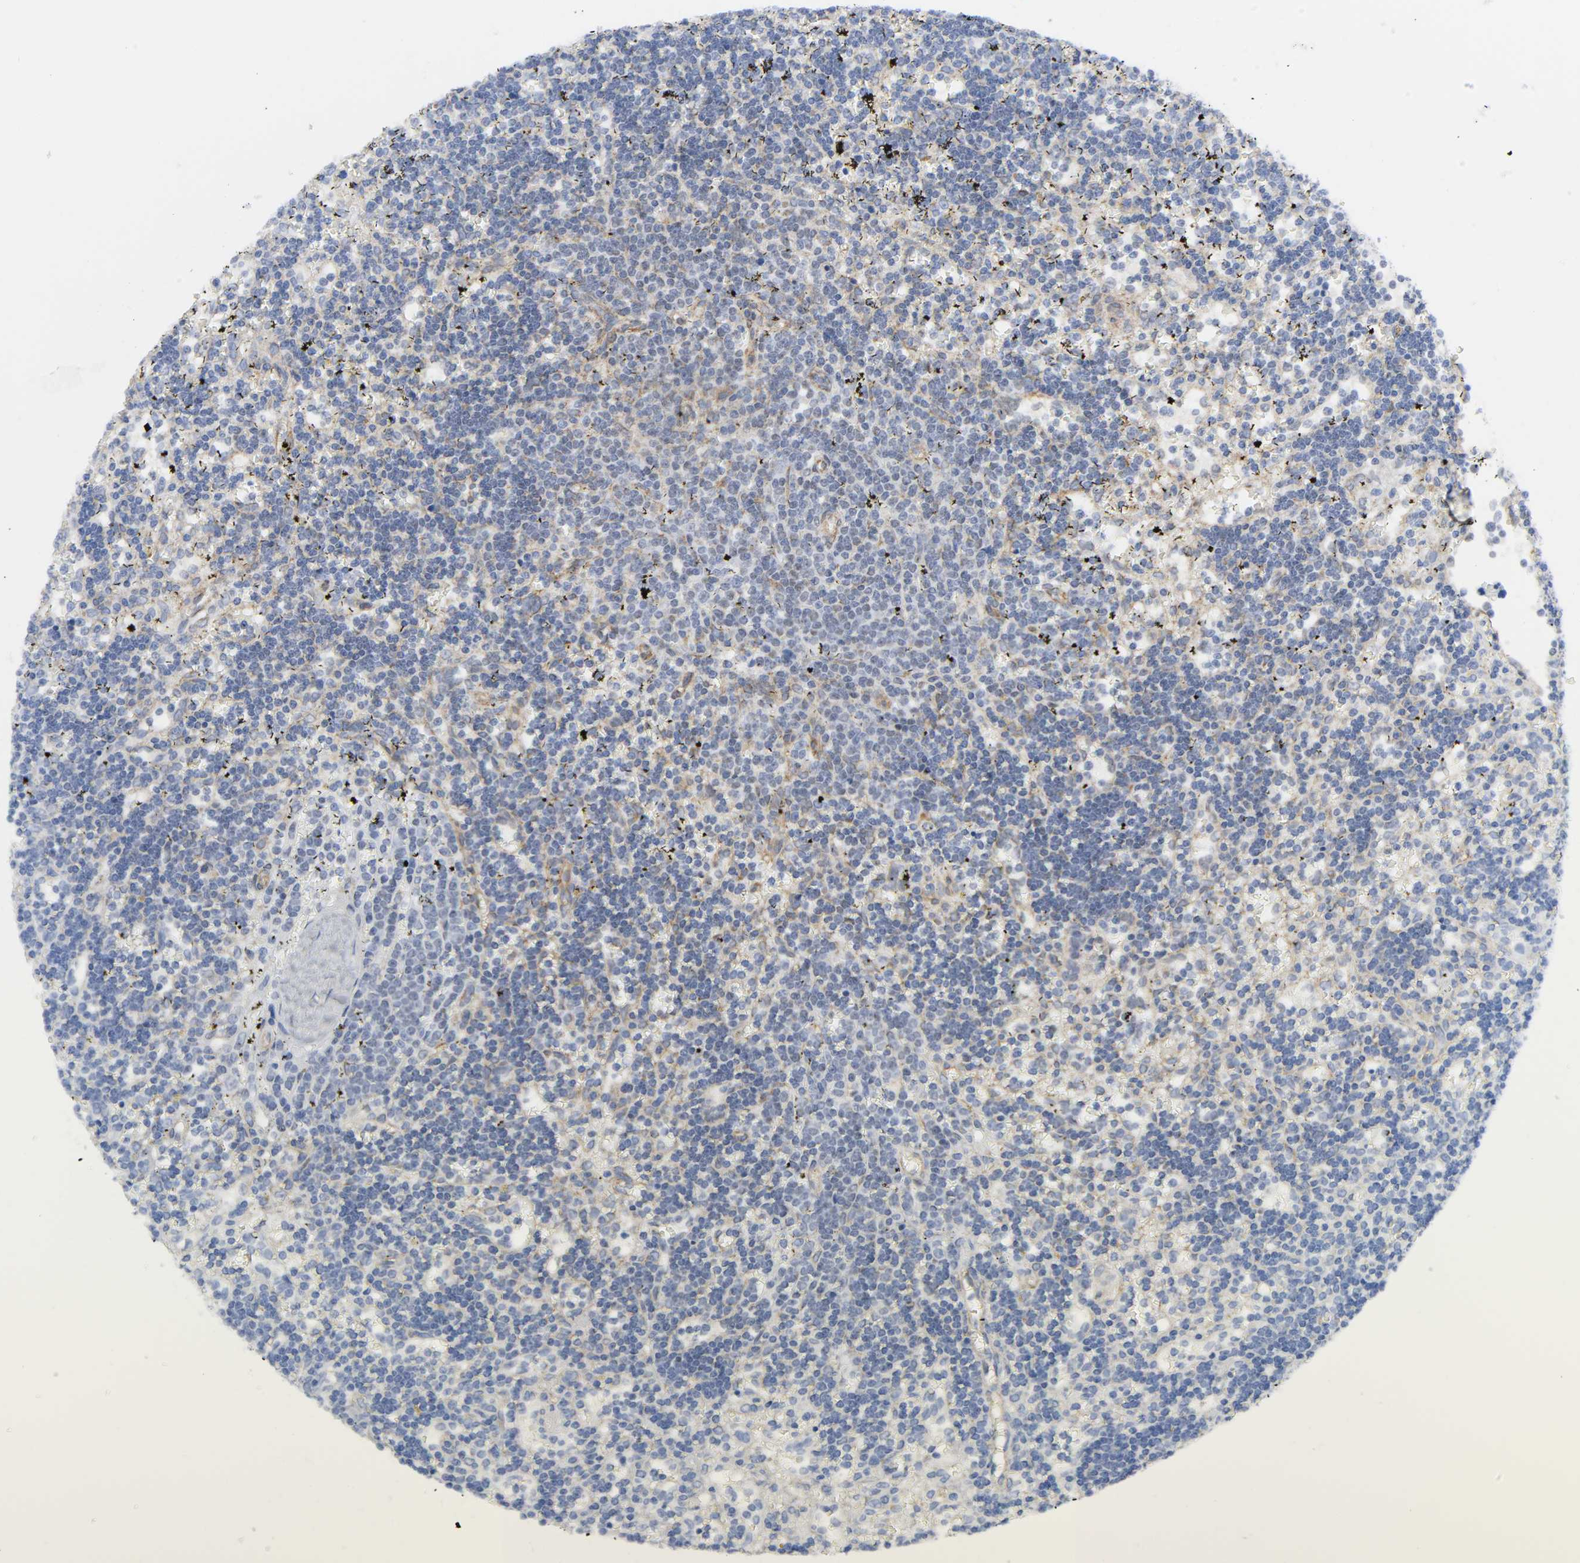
{"staining": {"intensity": "negative", "quantity": "none", "location": "none"}, "tissue": "lymphoma", "cell_type": "Tumor cells", "image_type": "cancer", "snomed": [{"axis": "morphology", "description": "Malignant lymphoma, non-Hodgkin's type, Low grade"}, {"axis": "topography", "description": "Spleen"}], "caption": "The photomicrograph shows no staining of tumor cells in low-grade malignant lymphoma, non-Hodgkin's type. (DAB (3,3'-diaminobenzidine) immunohistochemistry (IHC) visualized using brightfield microscopy, high magnification).", "gene": "DOCK1", "patient": {"sex": "male", "age": 60}}